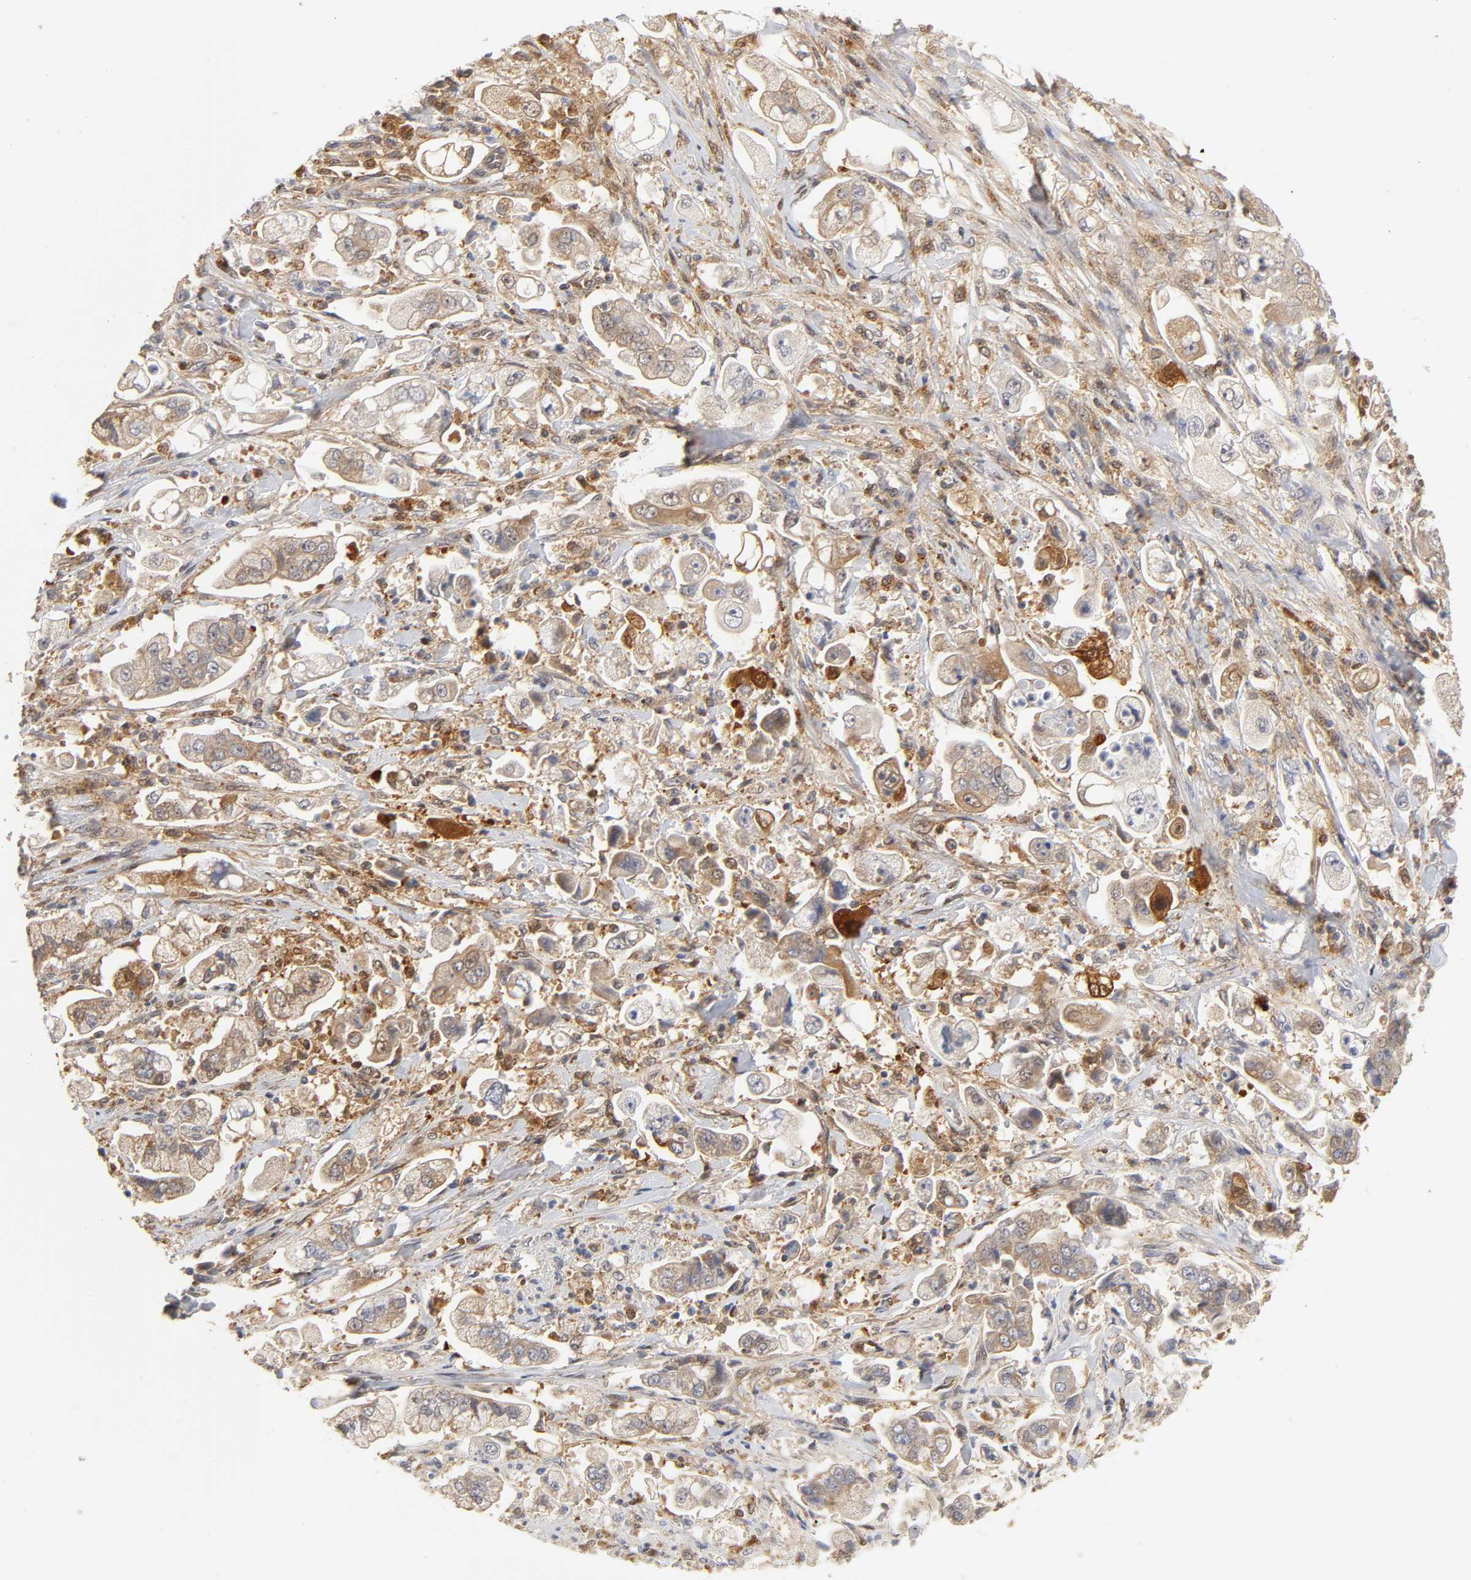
{"staining": {"intensity": "moderate", "quantity": ">75%", "location": "cytoplasmic/membranous"}, "tissue": "stomach cancer", "cell_type": "Tumor cells", "image_type": "cancer", "snomed": [{"axis": "morphology", "description": "Adenocarcinoma, NOS"}, {"axis": "topography", "description": "Stomach"}], "caption": "This micrograph displays immunohistochemistry (IHC) staining of human stomach adenocarcinoma, with medium moderate cytoplasmic/membranous positivity in approximately >75% of tumor cells.", "gene": "ISG15", "patient": {"sex": "male", "age": 62}}